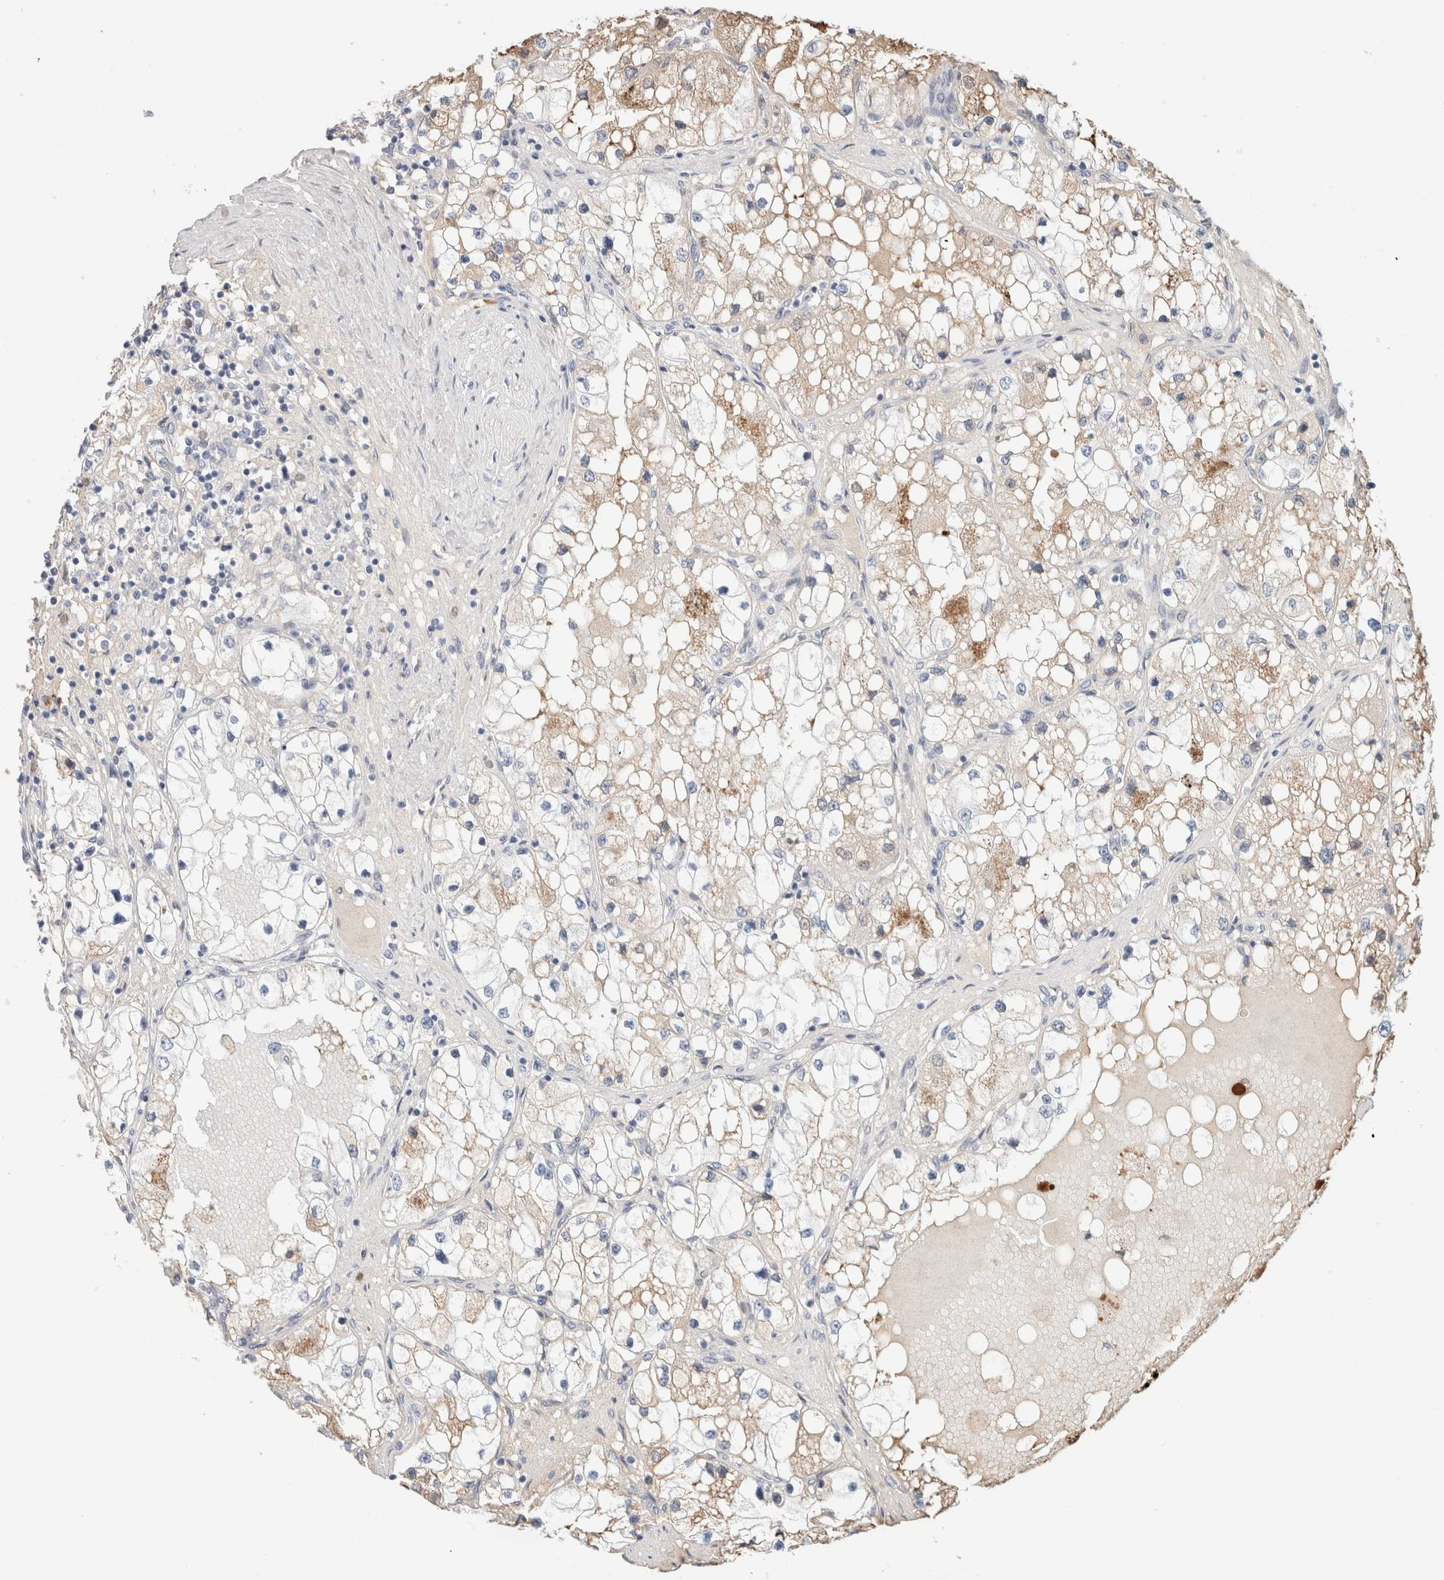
{"staining": {"intensity": "weak", "quantity": "25%-75%", "location": "cytoplasmic/membranous"}, "tissue": "renal cancer", "cell_type": "Tumor cells", "image_type": "cancer", "snomed": [{"axis": "morphology", "description": "Adenocarcinoma, NOS"}, {"axis": "topography", "description": "Kidney"}], "caption": "Weak cytoplasmic/membranous positivity is identified in approximately 25%-75% of tumor cells in renal cancer (adenocarcinoma).", "gene": "IL6", "patient": {"sex": "male", "age": 68}}